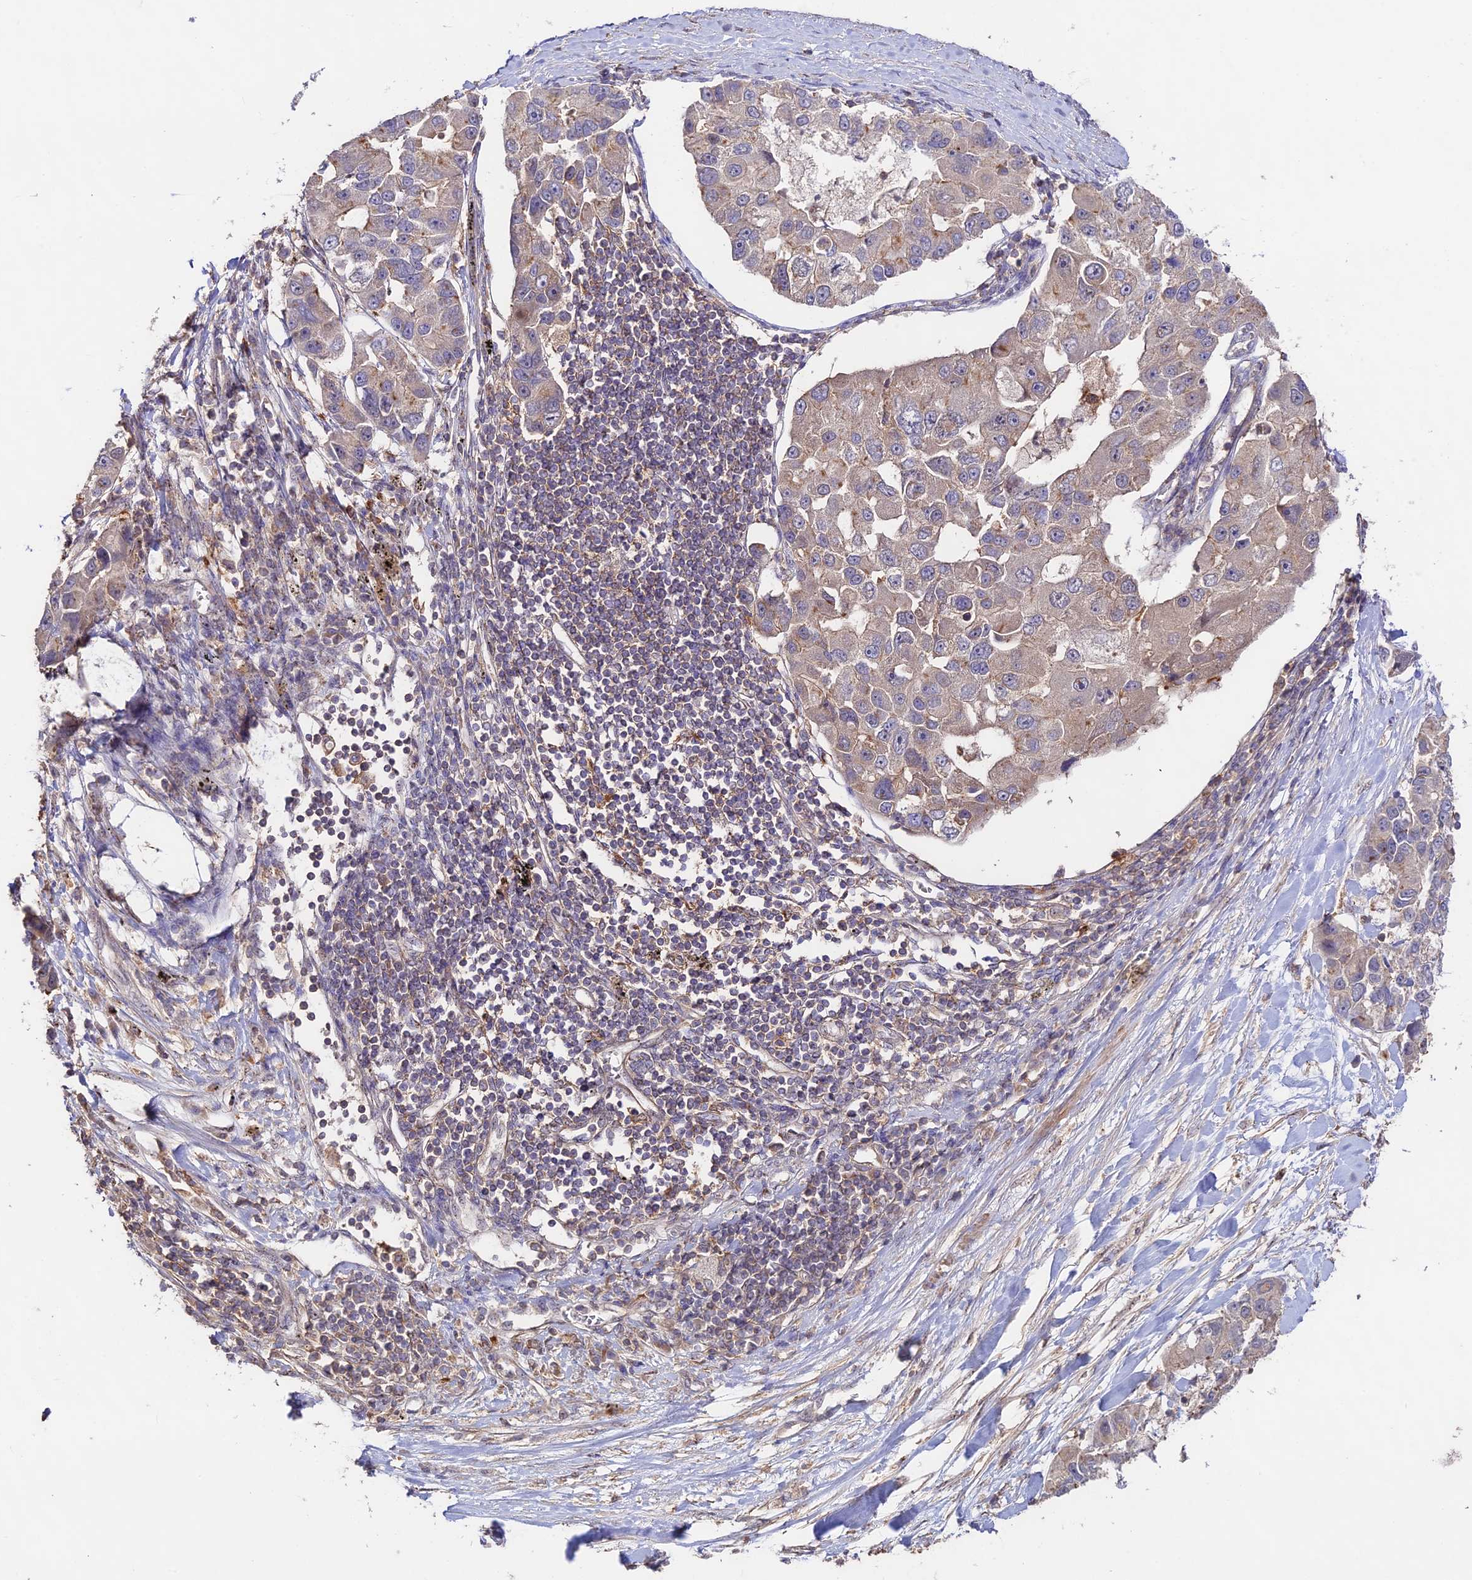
{"staining": {"intensity": "weak", "quantity": "<25%", "location": "cytoplasmic/membranous"}, "tissue": "lung cancer", "cell_type": "Tumor cells", "image_type": "cancer", "snomed": [{"axis": "morphology", "description": "Adenocarcinoma, NOS"}, {"axis": "topography", "description": "Lung"}], "caption": "IHC of human lung cancer demonstrates no expression in tumor cells.", "gene": "CLCF1", "patient": {"sex": "female", "age": 54}}